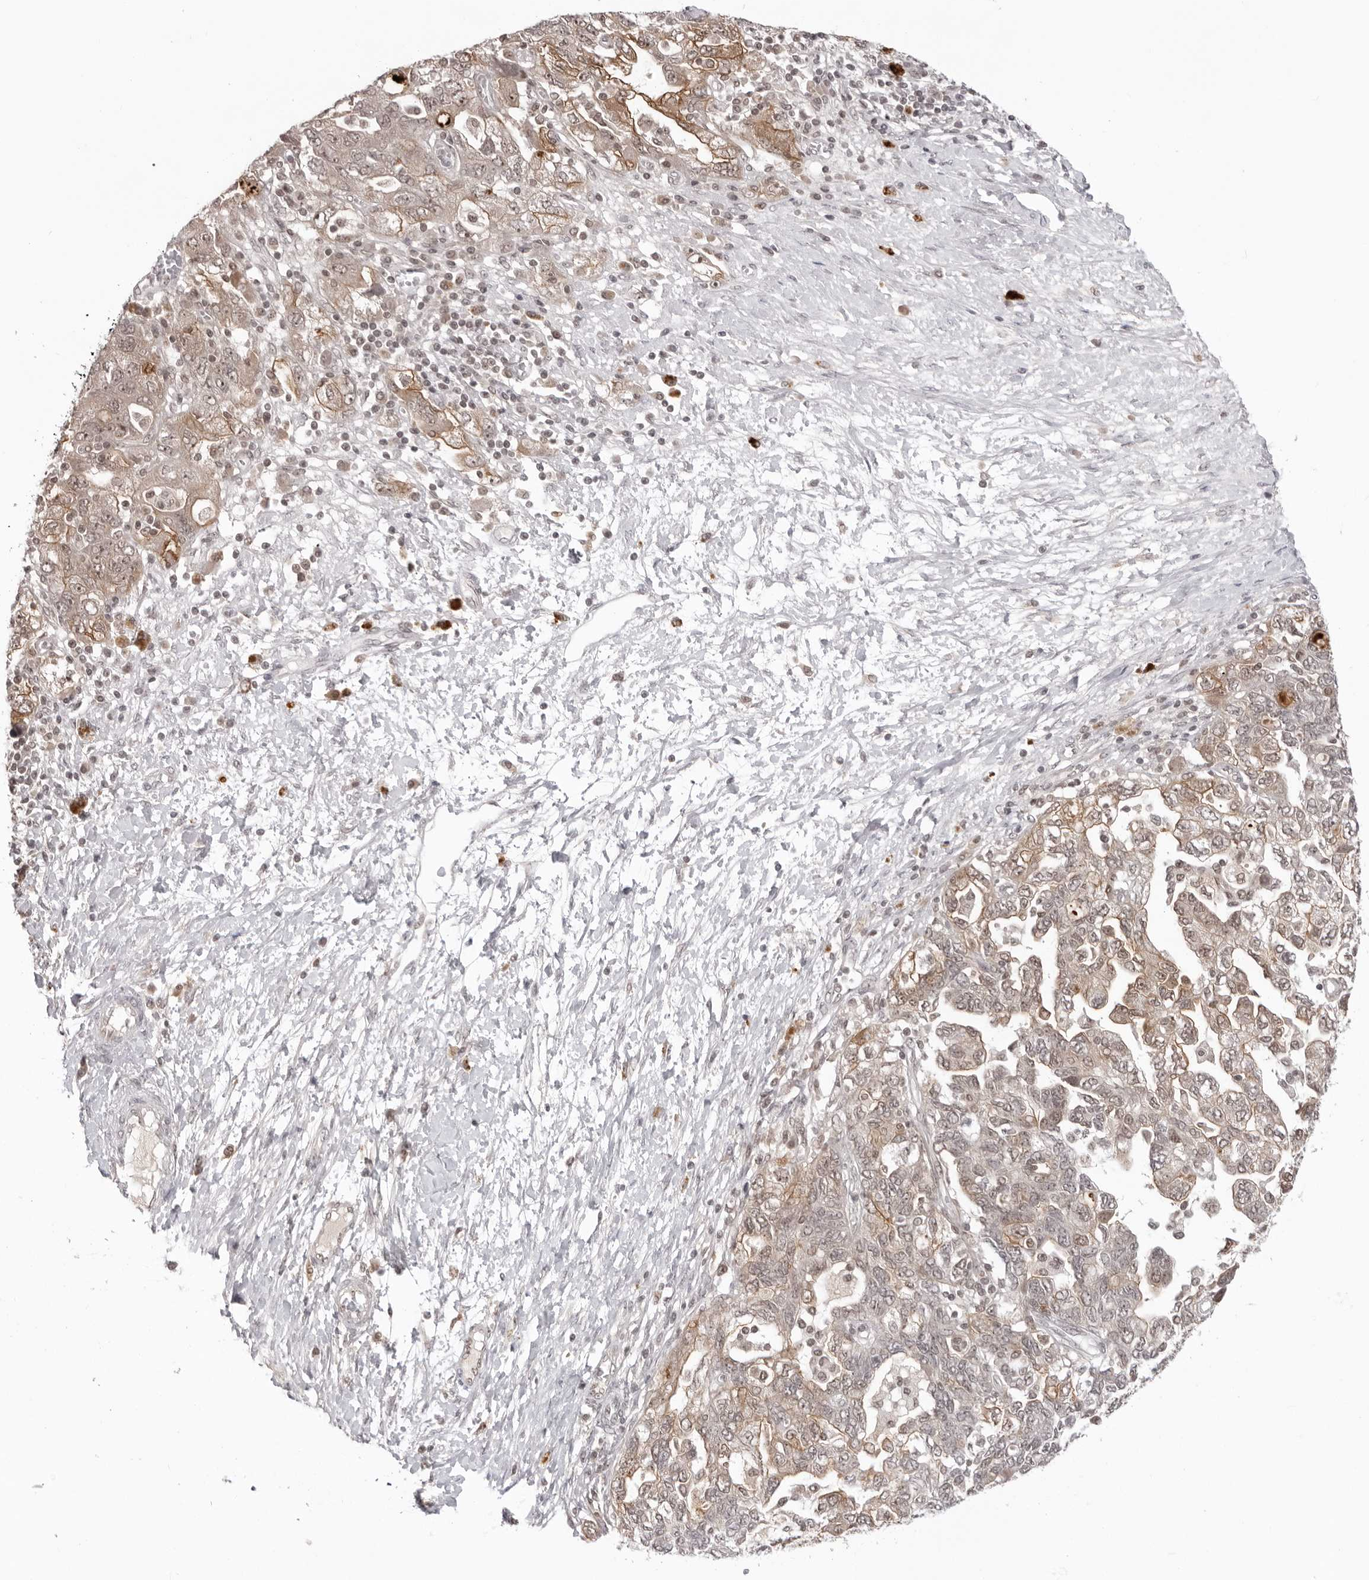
{"staining": {"intensity": "moderate", "quantity": "25%-75%", "location": "cytoplasmic/membranous"}, "tissue": "ovarian cancer", "cell_type": "Tumor cells", "image_type": "cancer", "snomed": [{"axis": "morphology", "description": "Carcinoma, NOS"}, {"axis": "morphology", "description": "Cystadenocarcinoma, serous, NOS"}, {"axis": "topography", "description": "Ovary"}], "caption": "Ovarian cancer (carcinoma) stained with a brown dye displays moderate cytoplasmic/membranous positive positivity in approximately 25%-75% of tumor cells.", "gene": "EXOSC10", "patient": {"sex": "female", "age": 69}}